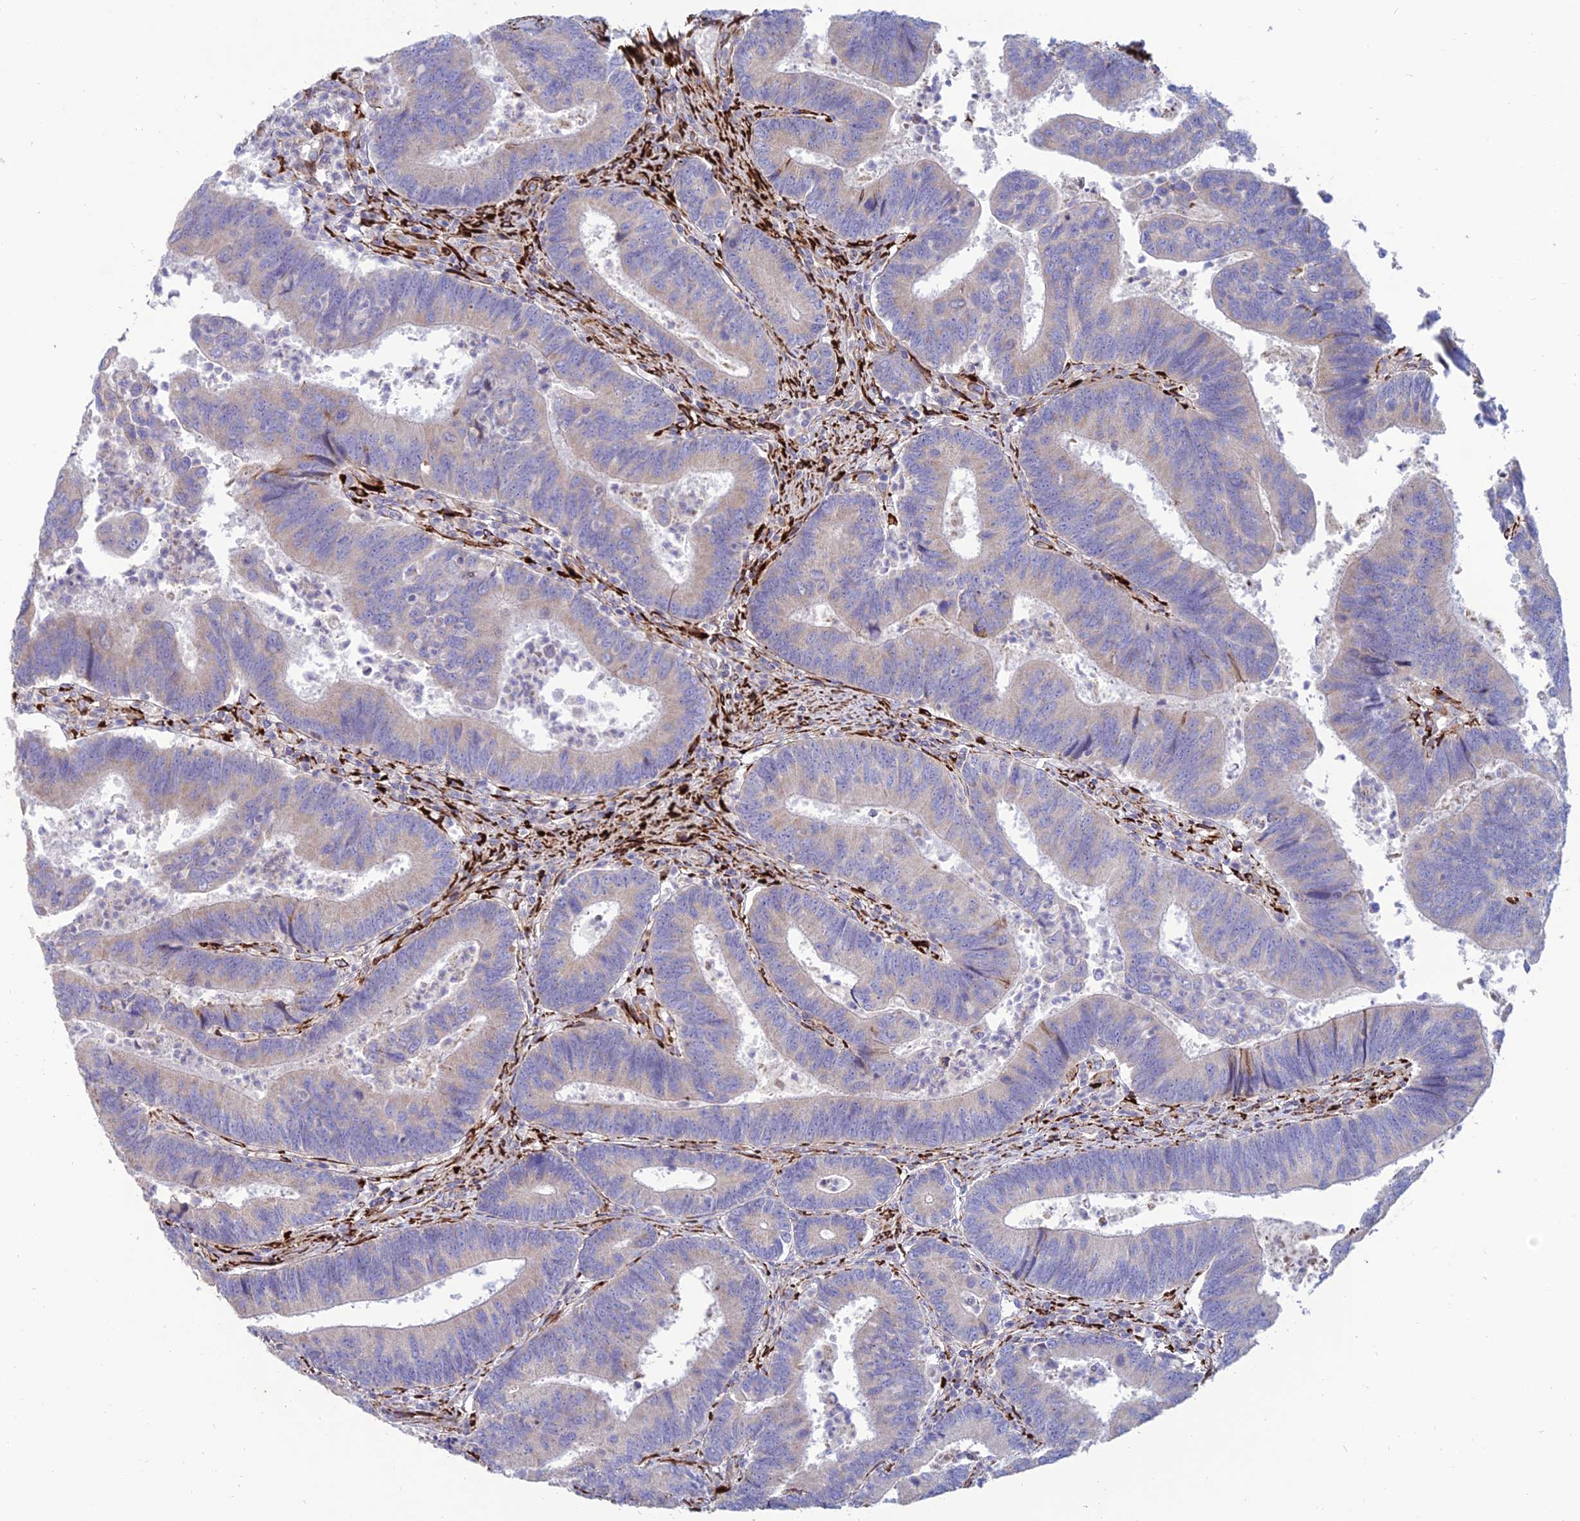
{"staining": {"intensity": "negative", "quantity": "none", "location": "none"}, "tissue": "colorectal cancer", "cell_type": "Tumor cells", "image_type": "cancer", "snomed": [{"axis": "morphology", "description": "Adenocarcinoma, NOS"}, {"axis": "topography", "description": "Colon"}], "caption": "IHC photomicrograph of human adenocarcinoma (colorectal) stained for a protein (brown), which demonstrates no staining in tumor cells.", "gene": "RCN3", "patient": {"sex": "female", "age": 67}}